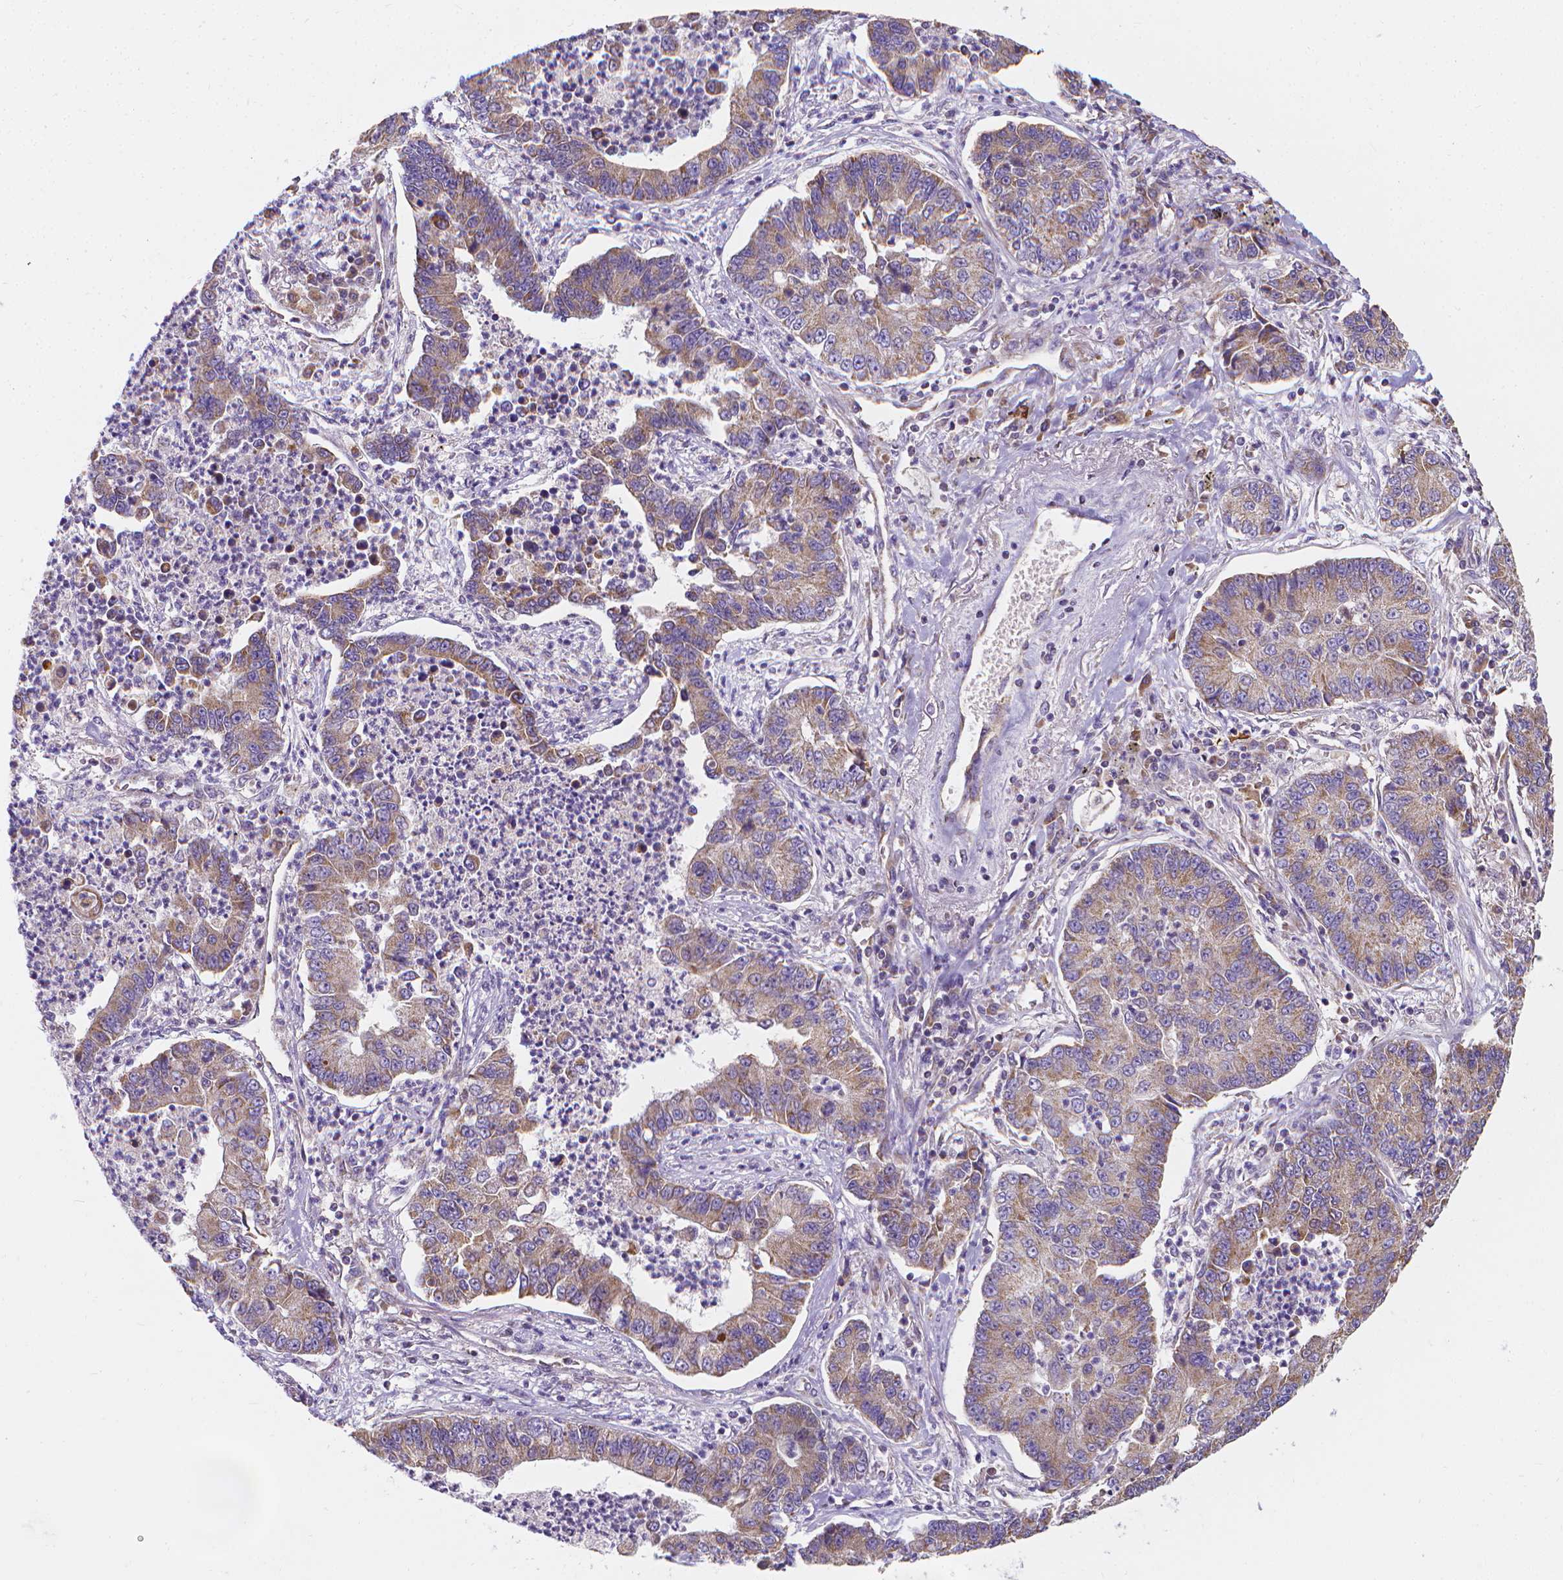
{"staining": {"intensity": "weak", "quantity": ">75%", "location": "cytoplasmic/membranous"}, "tissue": "lung cancer", "cell_type": "Tumor cells", "image_type": "cancer", "snomed": [{"axis": "morphology", "description": "Adenocarcinoma, NOS"}, {"axis": "topography", "description": "Lung"}], "caption": "Approximately >75% of tumor cells in human lung cancer (adenocarcinoma) exhibit weak cytoplasmic/membranous protein expression as visualized by brown immunohistochemical staining.", "gene": "SNCAIP", "patient": {"sex": "female", "age": 57}}